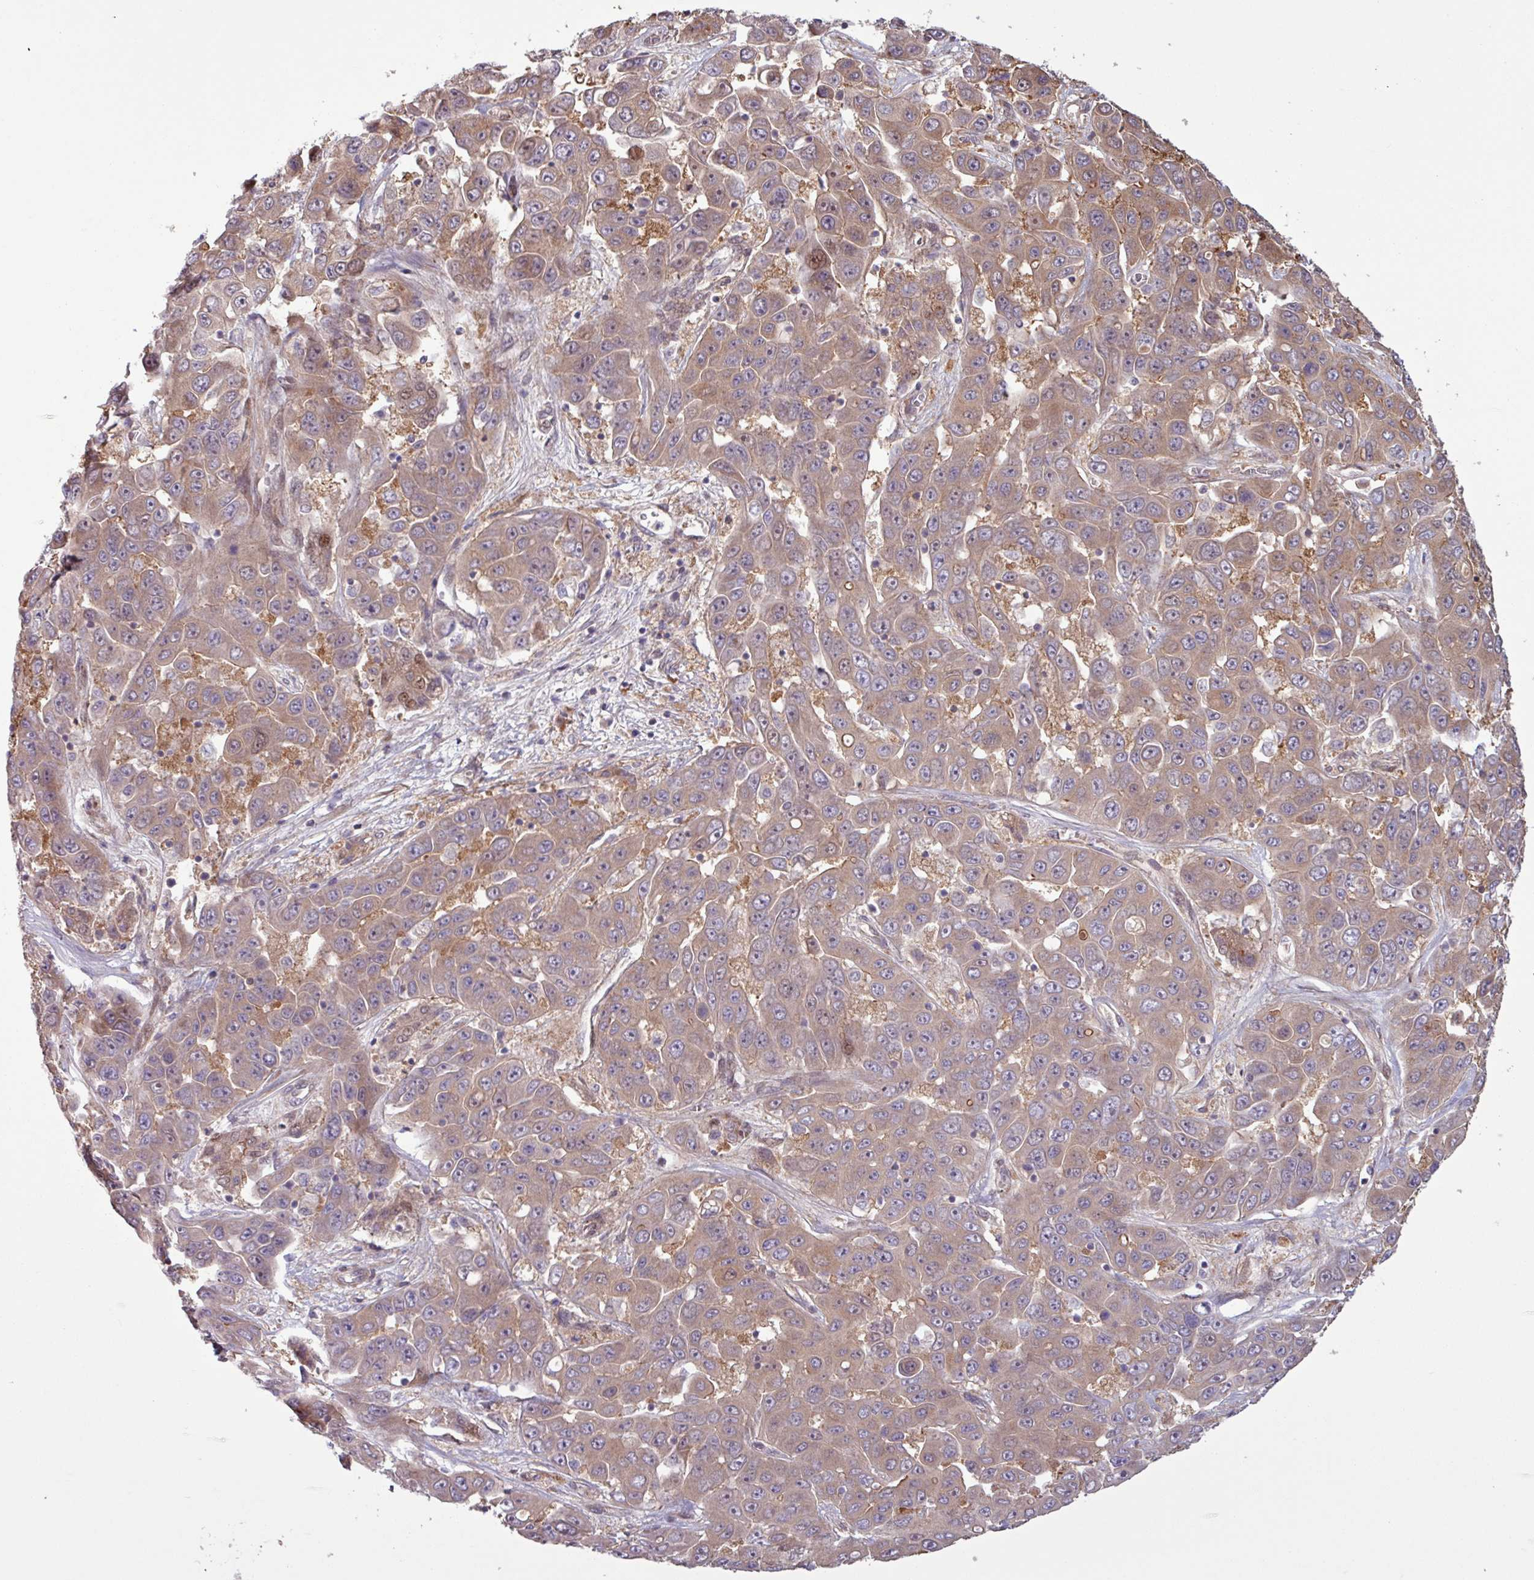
{"staining": {"intensity": "weak", "quantity": ">75%", "location": "cytoplasmic/membranous,nuclear"}, "tissue": "liver cancer", "cell_type": "Tumor cells", "image_type": "cancer", "snomed": [{"axis": "morphology", "description": "Cholangiocarcinoma"}, {"axis": "topography", "description": "Liver"}], "caption": "Protein staining by immunohistochemistry displays weak cytoplasmic/membranous and nuclear staining in approximately >75% of tumor cells in liver cancer.", "gene": "PDPR", "patient": {"sex": "female", "age": 52}}